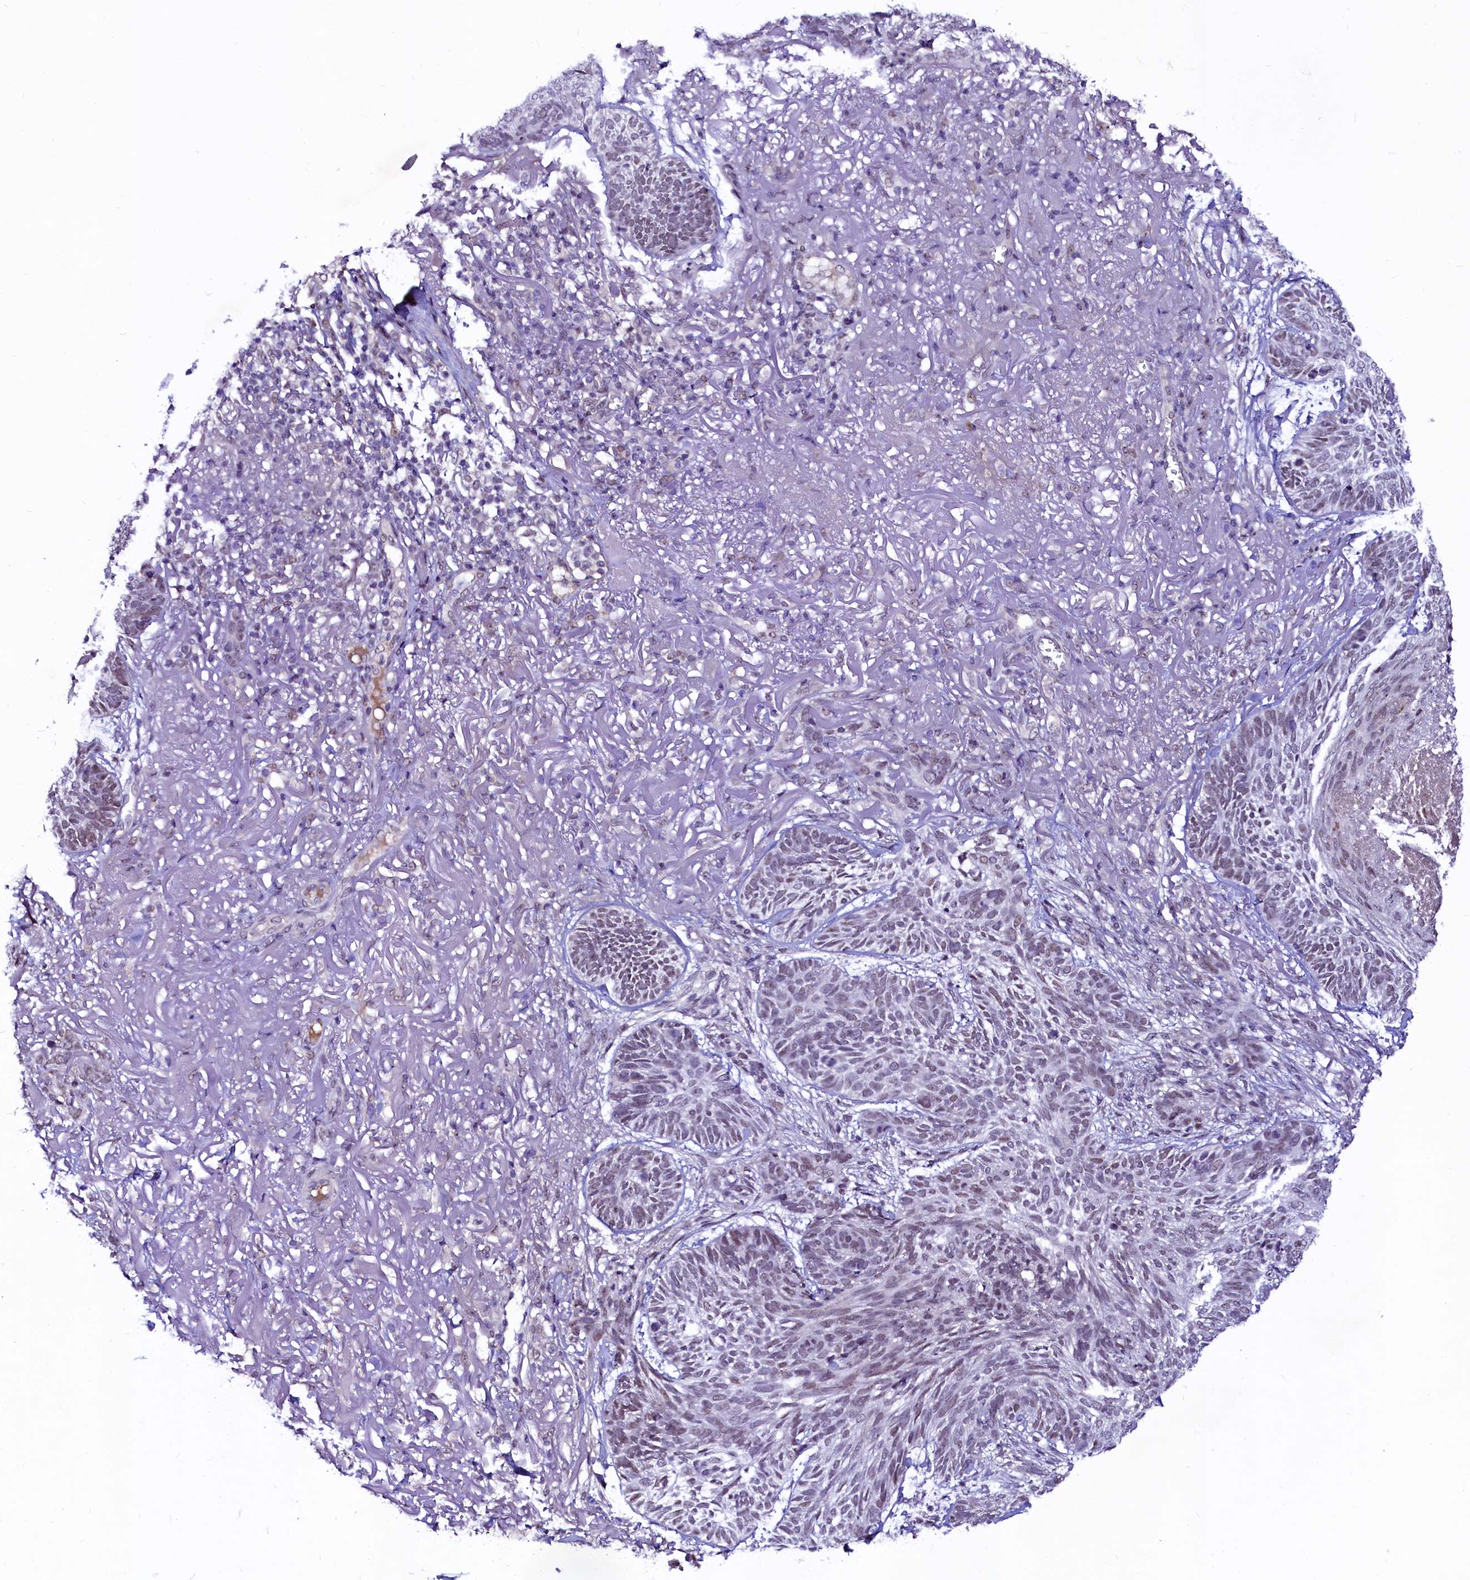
{"staining": {"intensity": "negative", "quantity": "none", "location": "none"}, "tissue": "skin cancer", "cell_type": "Tumor cells", "image_type": "cancer", "snomed": [{"axis": "morphology", "description": "Normal tissue, NOS"}, {"axis": "morphology", "description": "Basal cell carcinoma"}, {"axis": "topography", "description": "Skin"}], "caption": "Basal cell carcinoma (skin) was stained to show a protein in brown. There is no significant staining in tumor cells.", "gene": "LEUTX", "patient": {"sex": "male", "age": 66}}